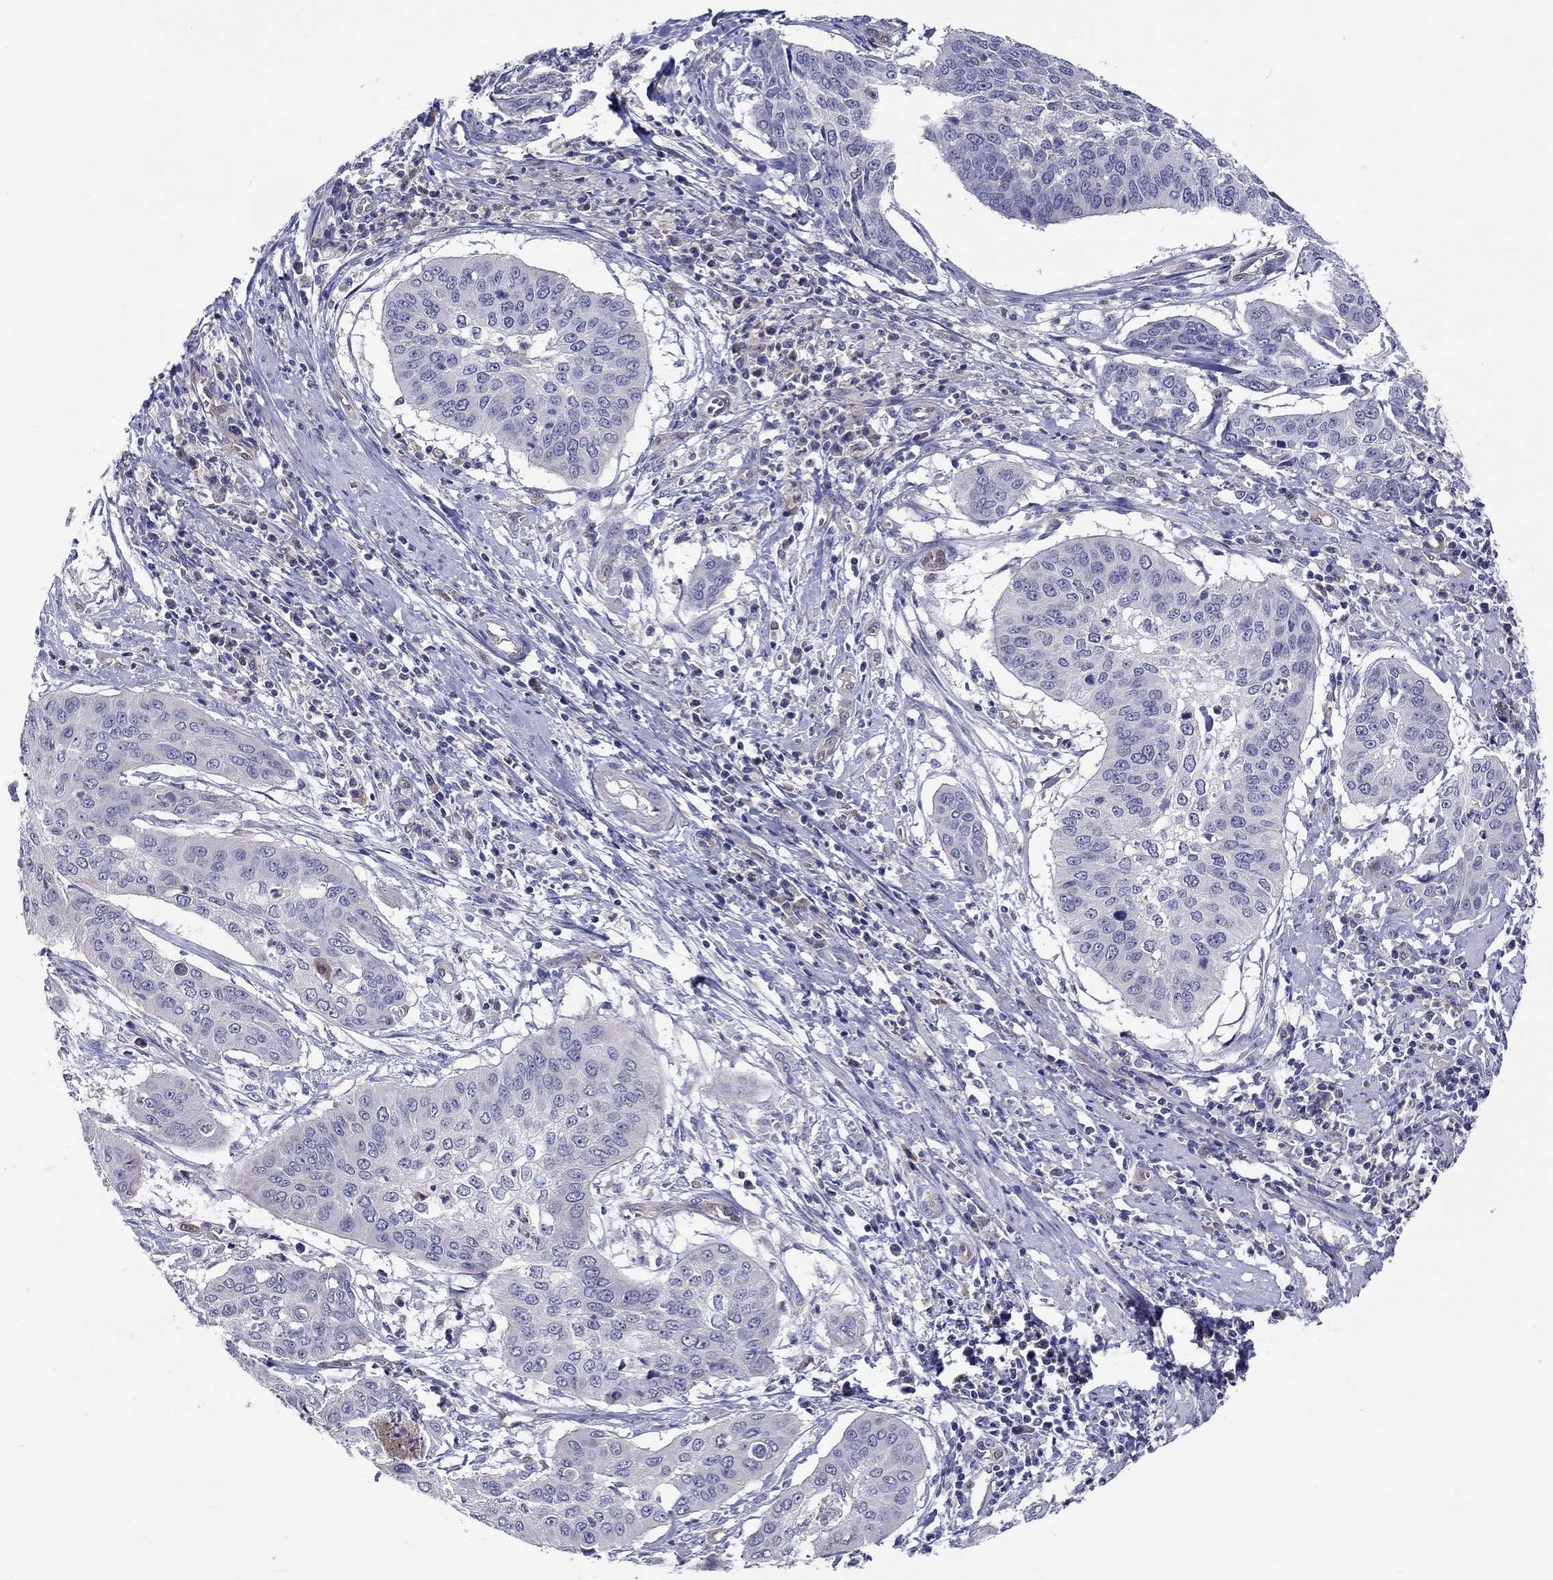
{"staining": {"intensity": "negative", "quantity": "none", "location": "none"}, "tissue": "cervical cancer", "cell_type": "Tumor cells", "image_type": "cancer", "snomed": [{"axis": "morphology", "description": "Squamous cell carcinoma, NOS"}, {"axis": "topography", "description": "Cervix"}], "caption": "An image of human cervical squamous cell carcinoma is negative for staining in tumor cells. (DAB immunohistochemistry (IHC) visualized using brightfield microscopy, high magnification).", "gene": "ABCG4", "patient": {"sex": "female", "age": 39}}